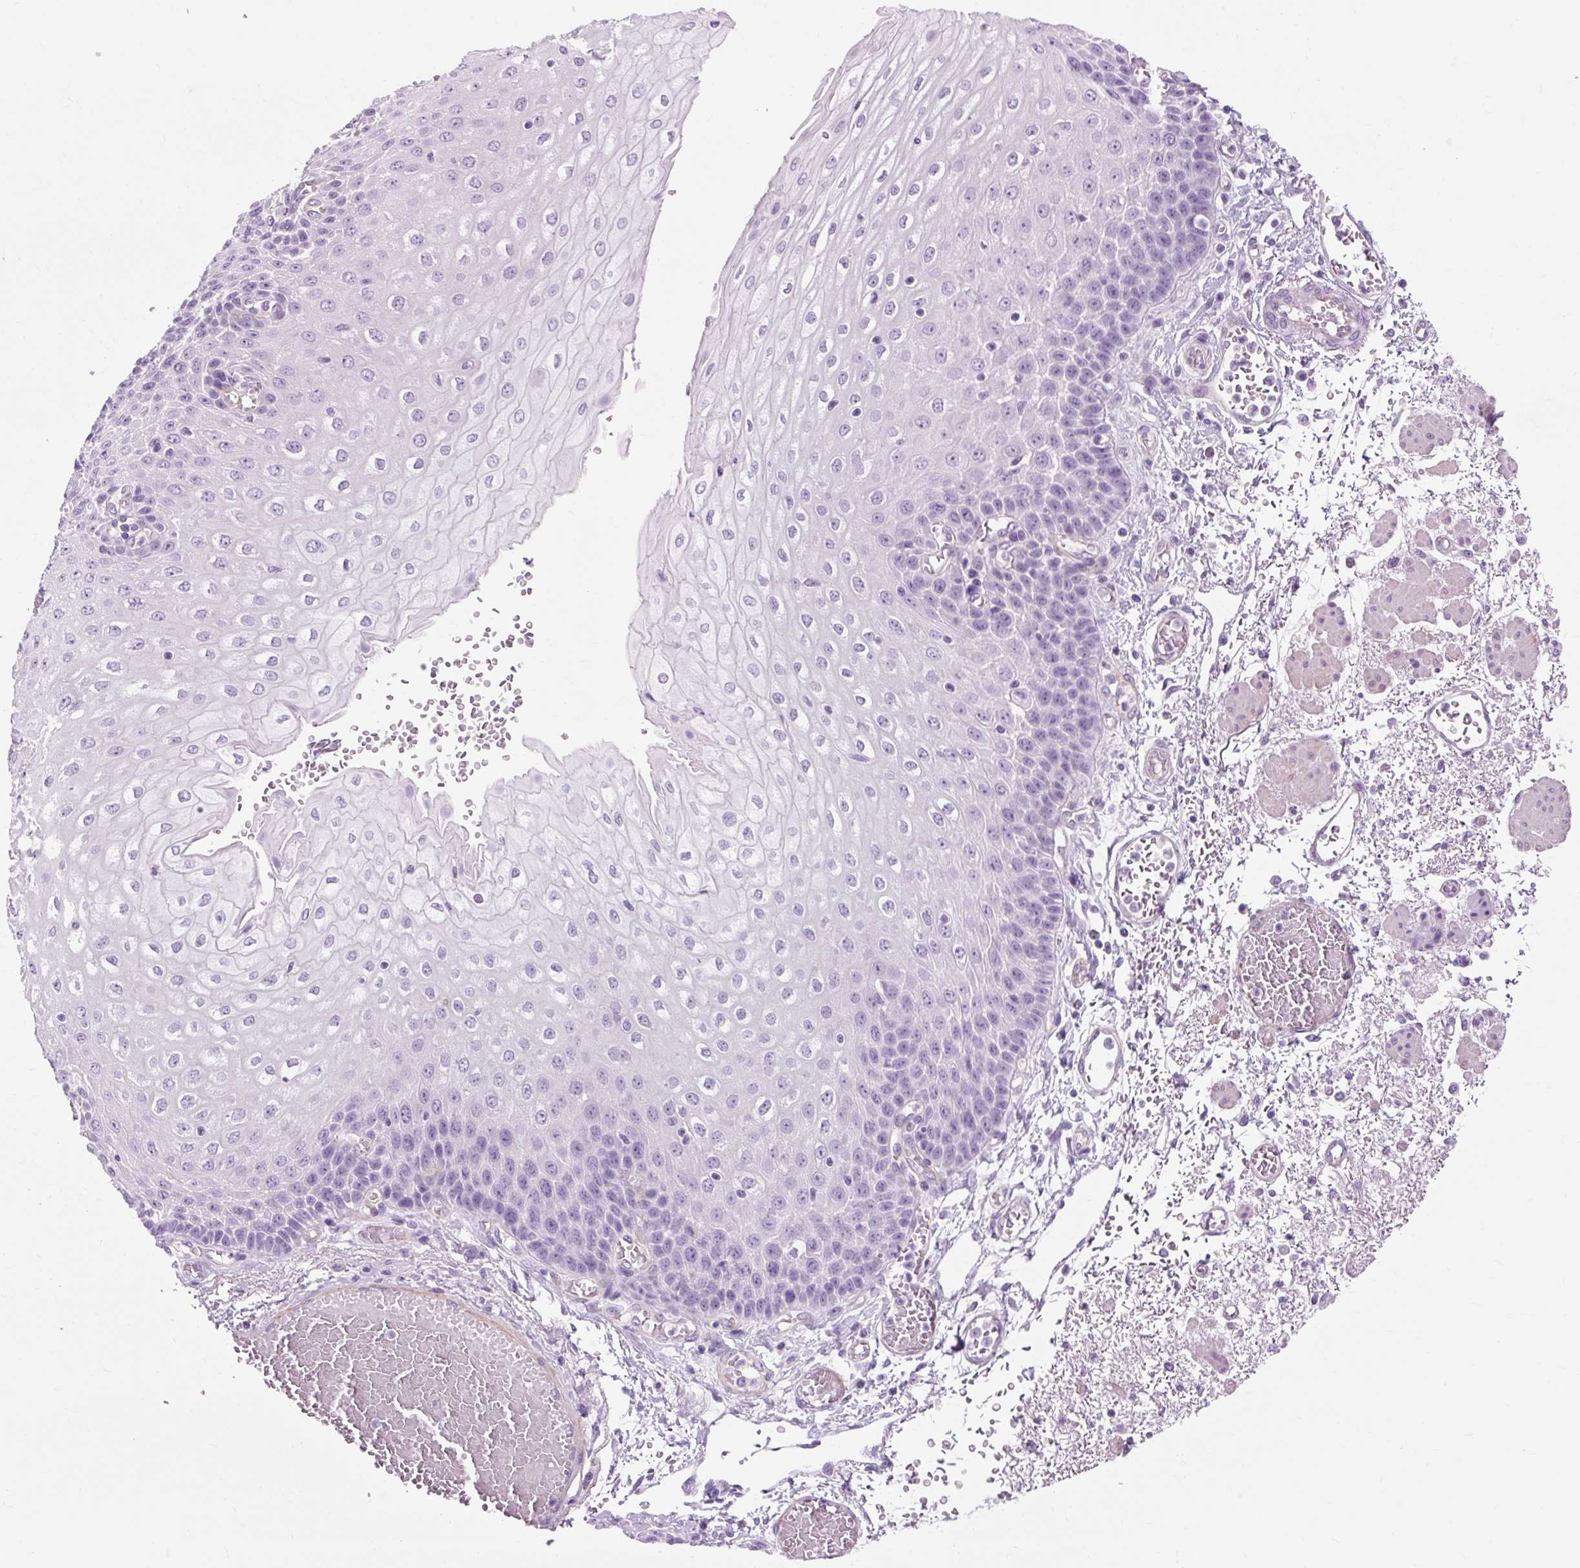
{"staining": {"intensity": "negative", "quantity": "none", "location": "none"}, "tissue": "esophagus", "cell_type": "Squamous epithelial cells", "image_type": "normal", "snomed": [{"axis": "morphology", "description": "Normal tissue, NOS"}, {"axis": "morphology", "description": "Adenocarcinoma, NOS"}, {"axis": "topography", "description": "Esophagus"}], "caption": "Squamous epithelial cells are negative for brown protein staining in benign esophagus. (DAB (3,3'-diaminobenzidine) immunohistochemistry with hematoxylin counter stain).", "gene": "OOEP", "patient": {"sex": "male", "age": 81}}